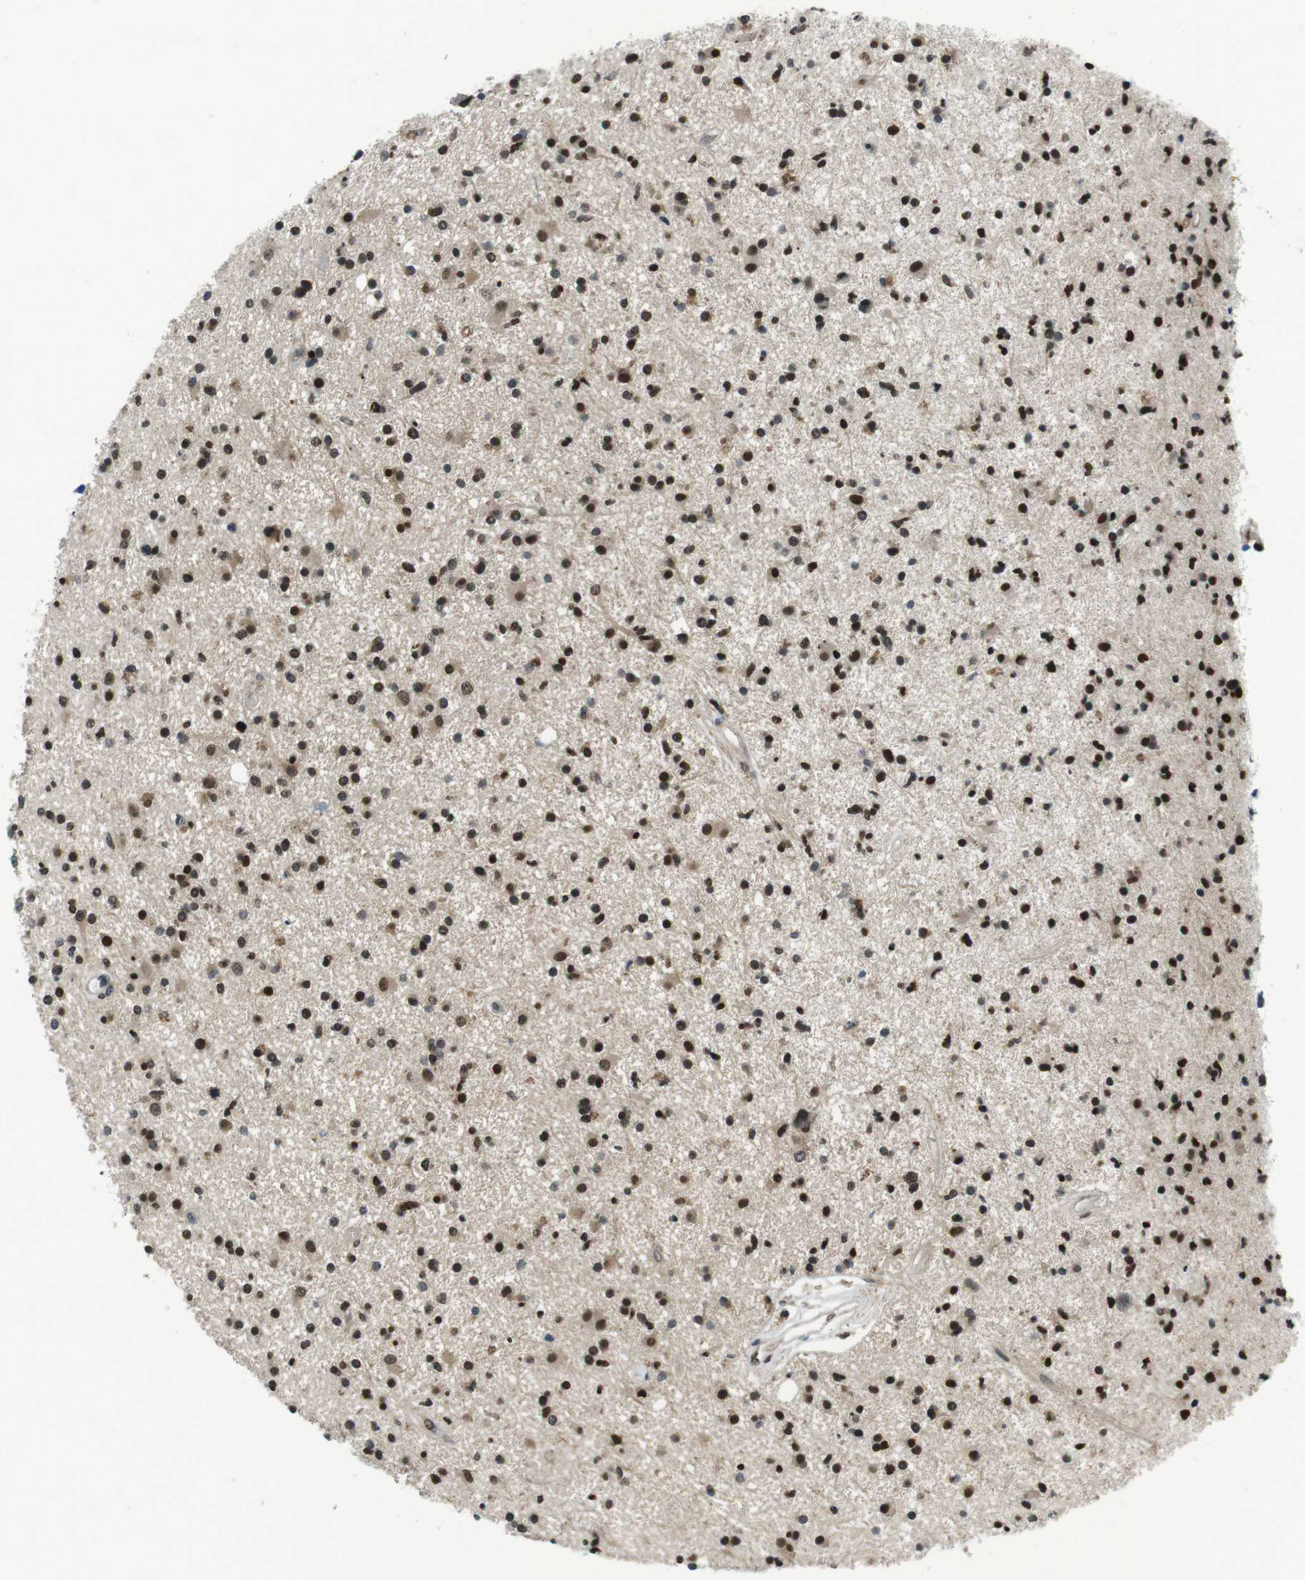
{"staining": {"intensity": "moderate", "quantity": ">75%", "location": "nuclear"}, "tissue": "glioma", "cell_type": "Tumor cells", "image_type": "cancer", "snomed": [{"axis": "morphology", "description": "Glioma, malignant, High grade"}, {"axis": "topography", "description": "Brain"}], "caption": "This is an image of immunohistochemistry staining of high-grade glioma (malignant), which shows moderate expression in the nuclear of tumor cells.", "gene": "NEK4", "patient": {"sex": "male", "age": 33}}